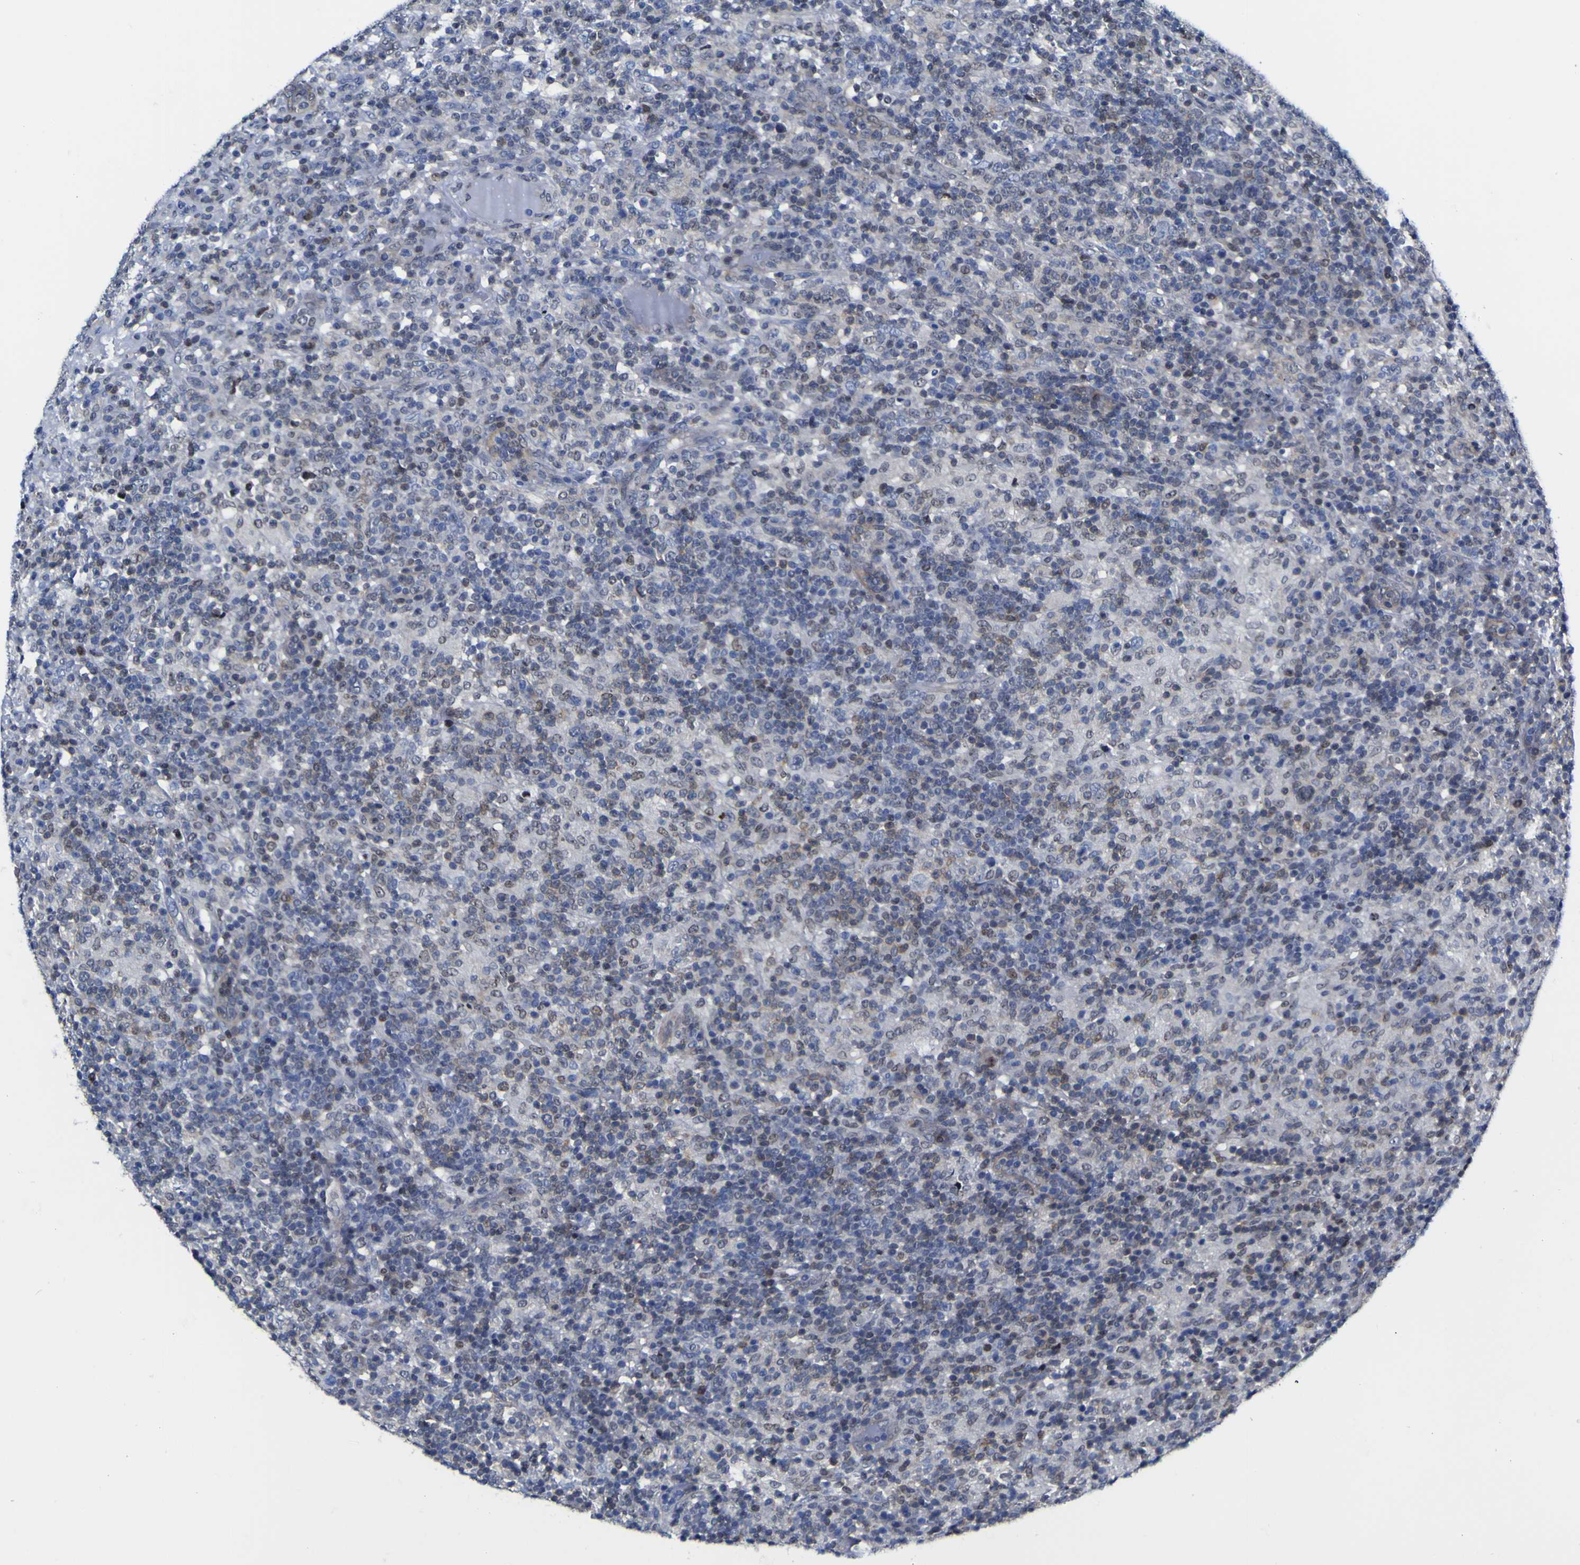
{"staining": {"intensity": "negative", "quantity": "none", "location": "none"}, "tissue": "lymphoma", "cell_type": "Tumor cells", "image_type": "cancer", "snomed": [{"axis": "morphology", "description": "Hodgkin's disease, NOS"}, {"axis": "topography", "description": "Lymph node"}], "caption": "A micrograph of human lymphoma is negative for staining in tumor cells.", "gene": "CASP6", "patient": {"sex": "male", "age": 70}}